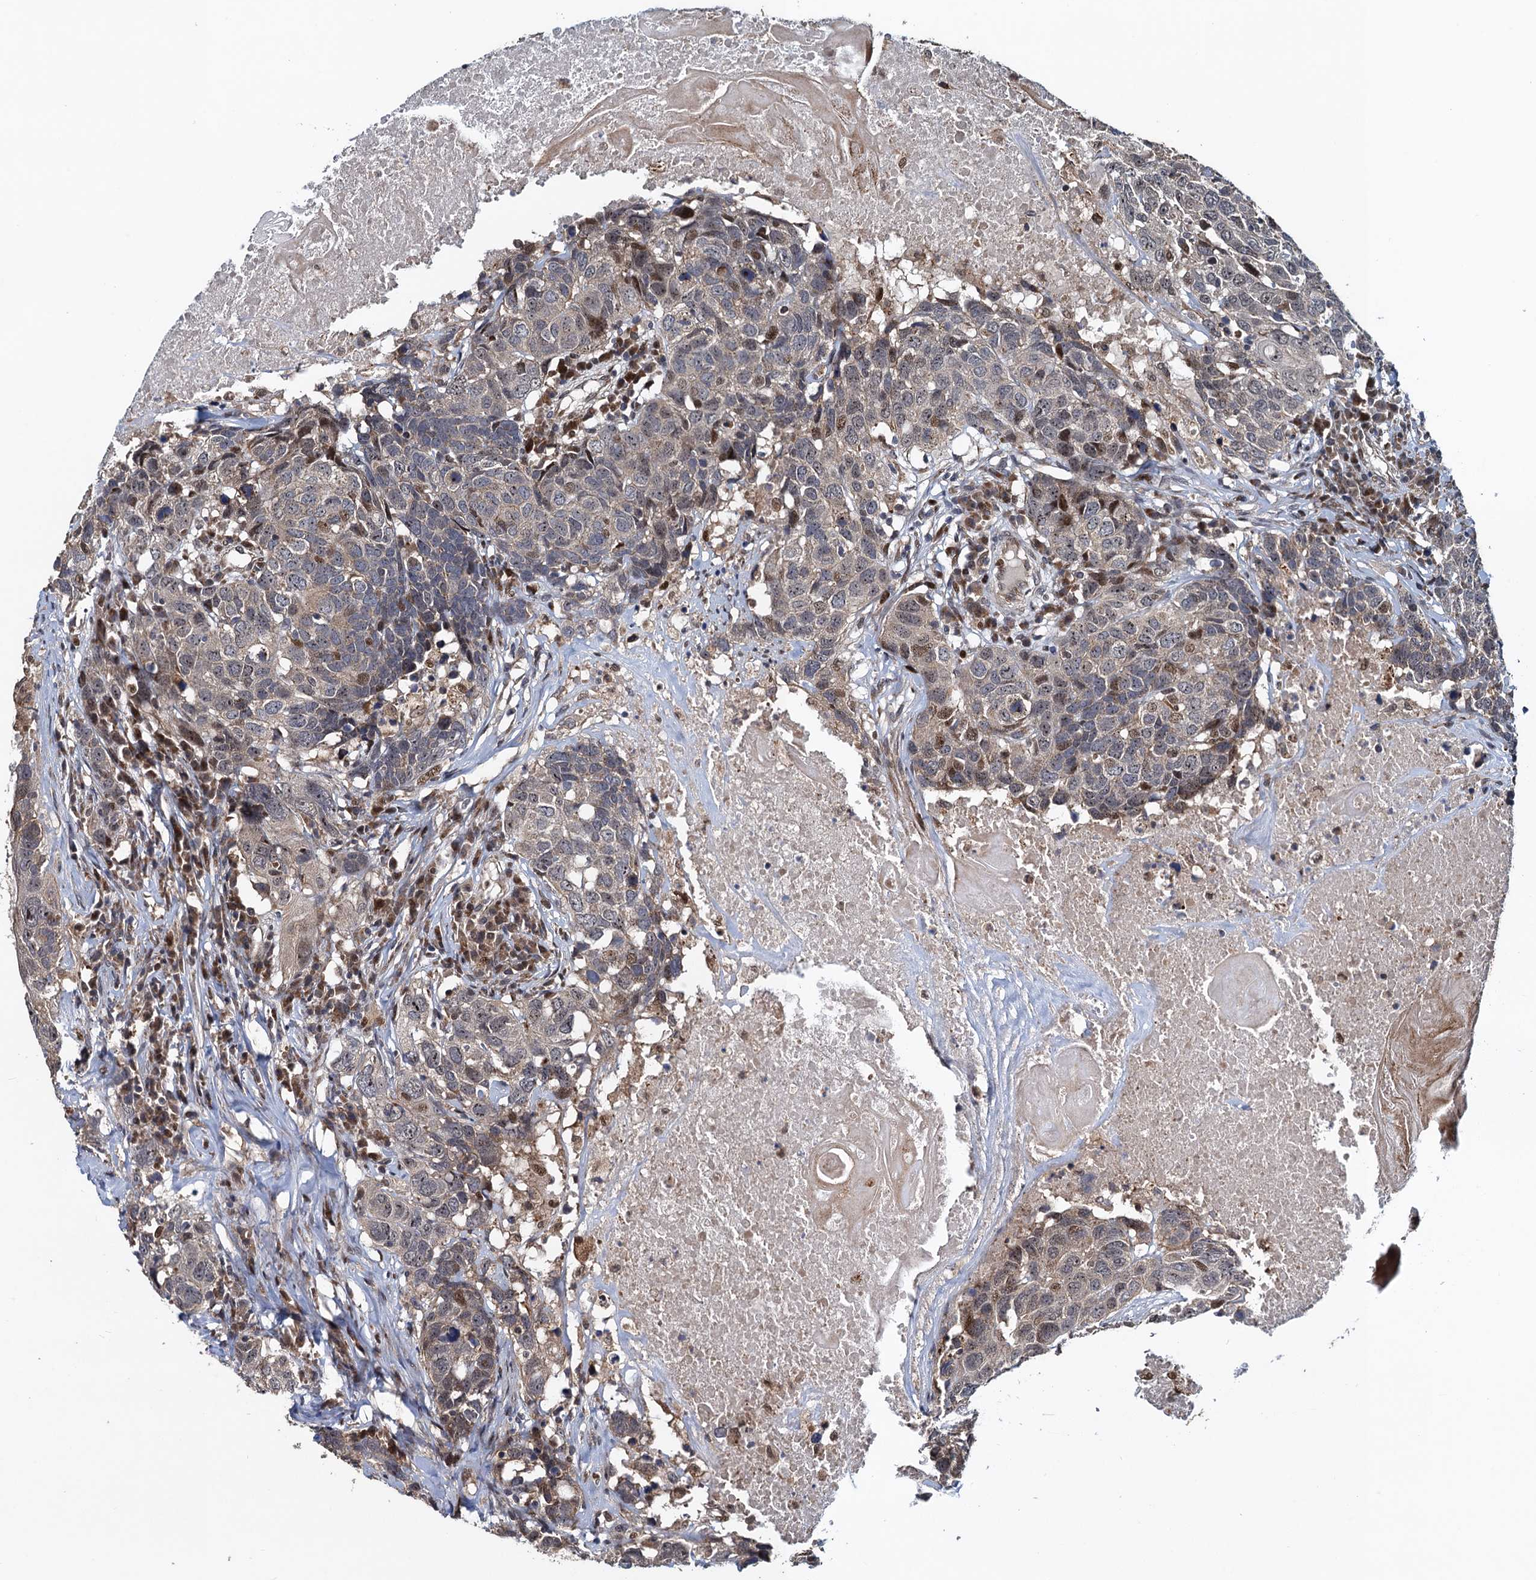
{"staining": {"intensity": "moderate", "quantity": "<25%", "location": "nuclear"}, "tissue": "head and neck cancer", "cell_type": "Tumor cells", "image_type": "cancer", "snomed": [{"axis": "morphology", "description": "Squamous cell carcinoma, NOS"}, {"axis": "topography", "description": "Head-Neck"}], "caption": "Tumor cells exhibit moderate nuclear expression in approximately <25% of cells in head and neck cancer.", "gene": "ATOSA", "patient": {"sex": "male", "age": 66}}